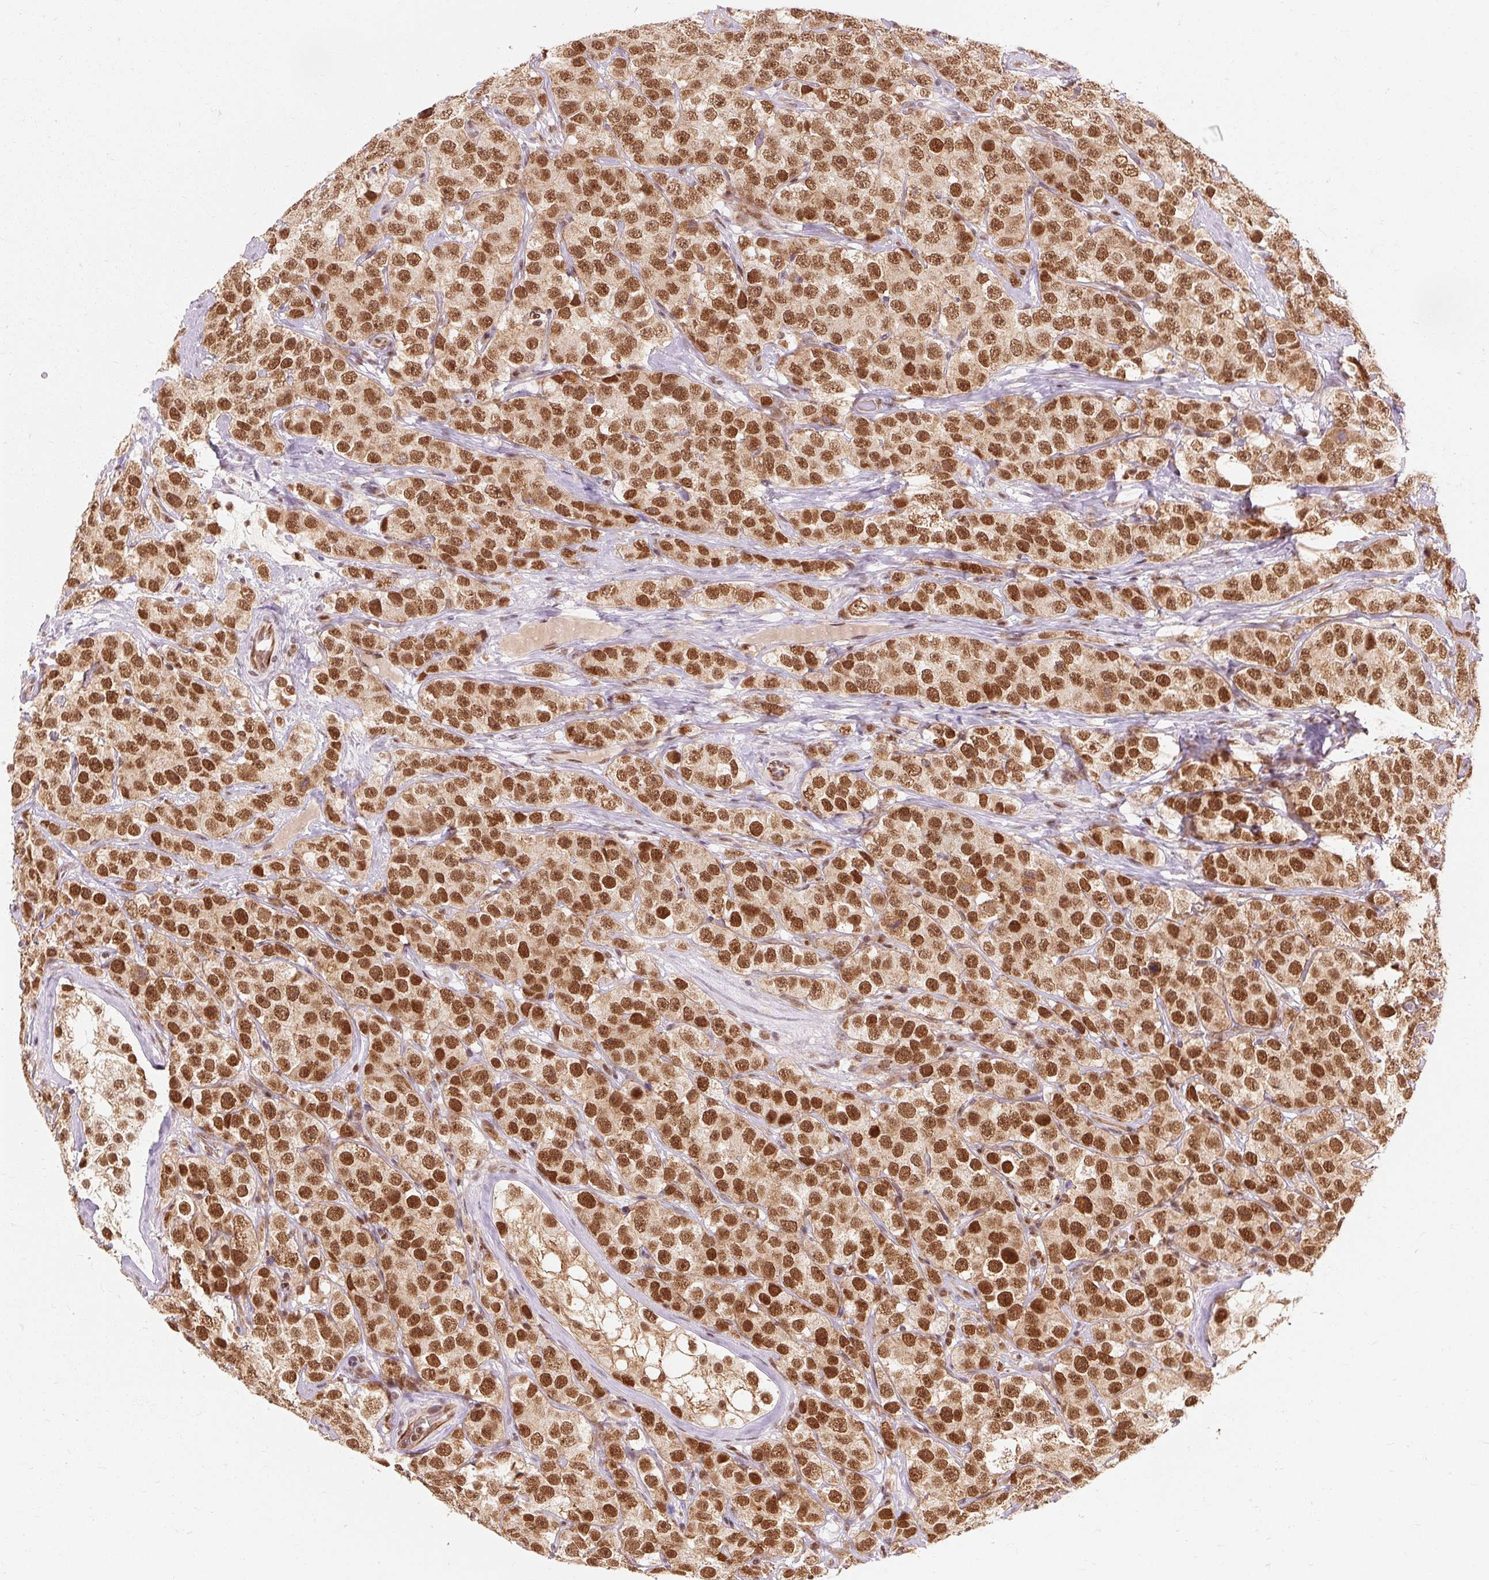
{"staining": {"intensity": "strong", "quantity": ">75%", "location": "nuclear"}, "tissue": "testis cancer", "cell_type": "Tumor cells", "image_type": "cancer", "snomed": [{"axis": "morphology", "description": "Seminoma, NOS"}, {"axis": "topography", "description": "Testis"}], "caption": "The immunohistochemical stain shows strong nuclear expression in tumor cells of testis cancer (seminoma) tissue. (Stains: DAB (3,3'-diaminobenzidine) in brown, nuclei in blue, Microscopy: brightfield microscopy at high magnification).", "gene": "CSTF1", "patient": {"sex": "male", "age": 28}}